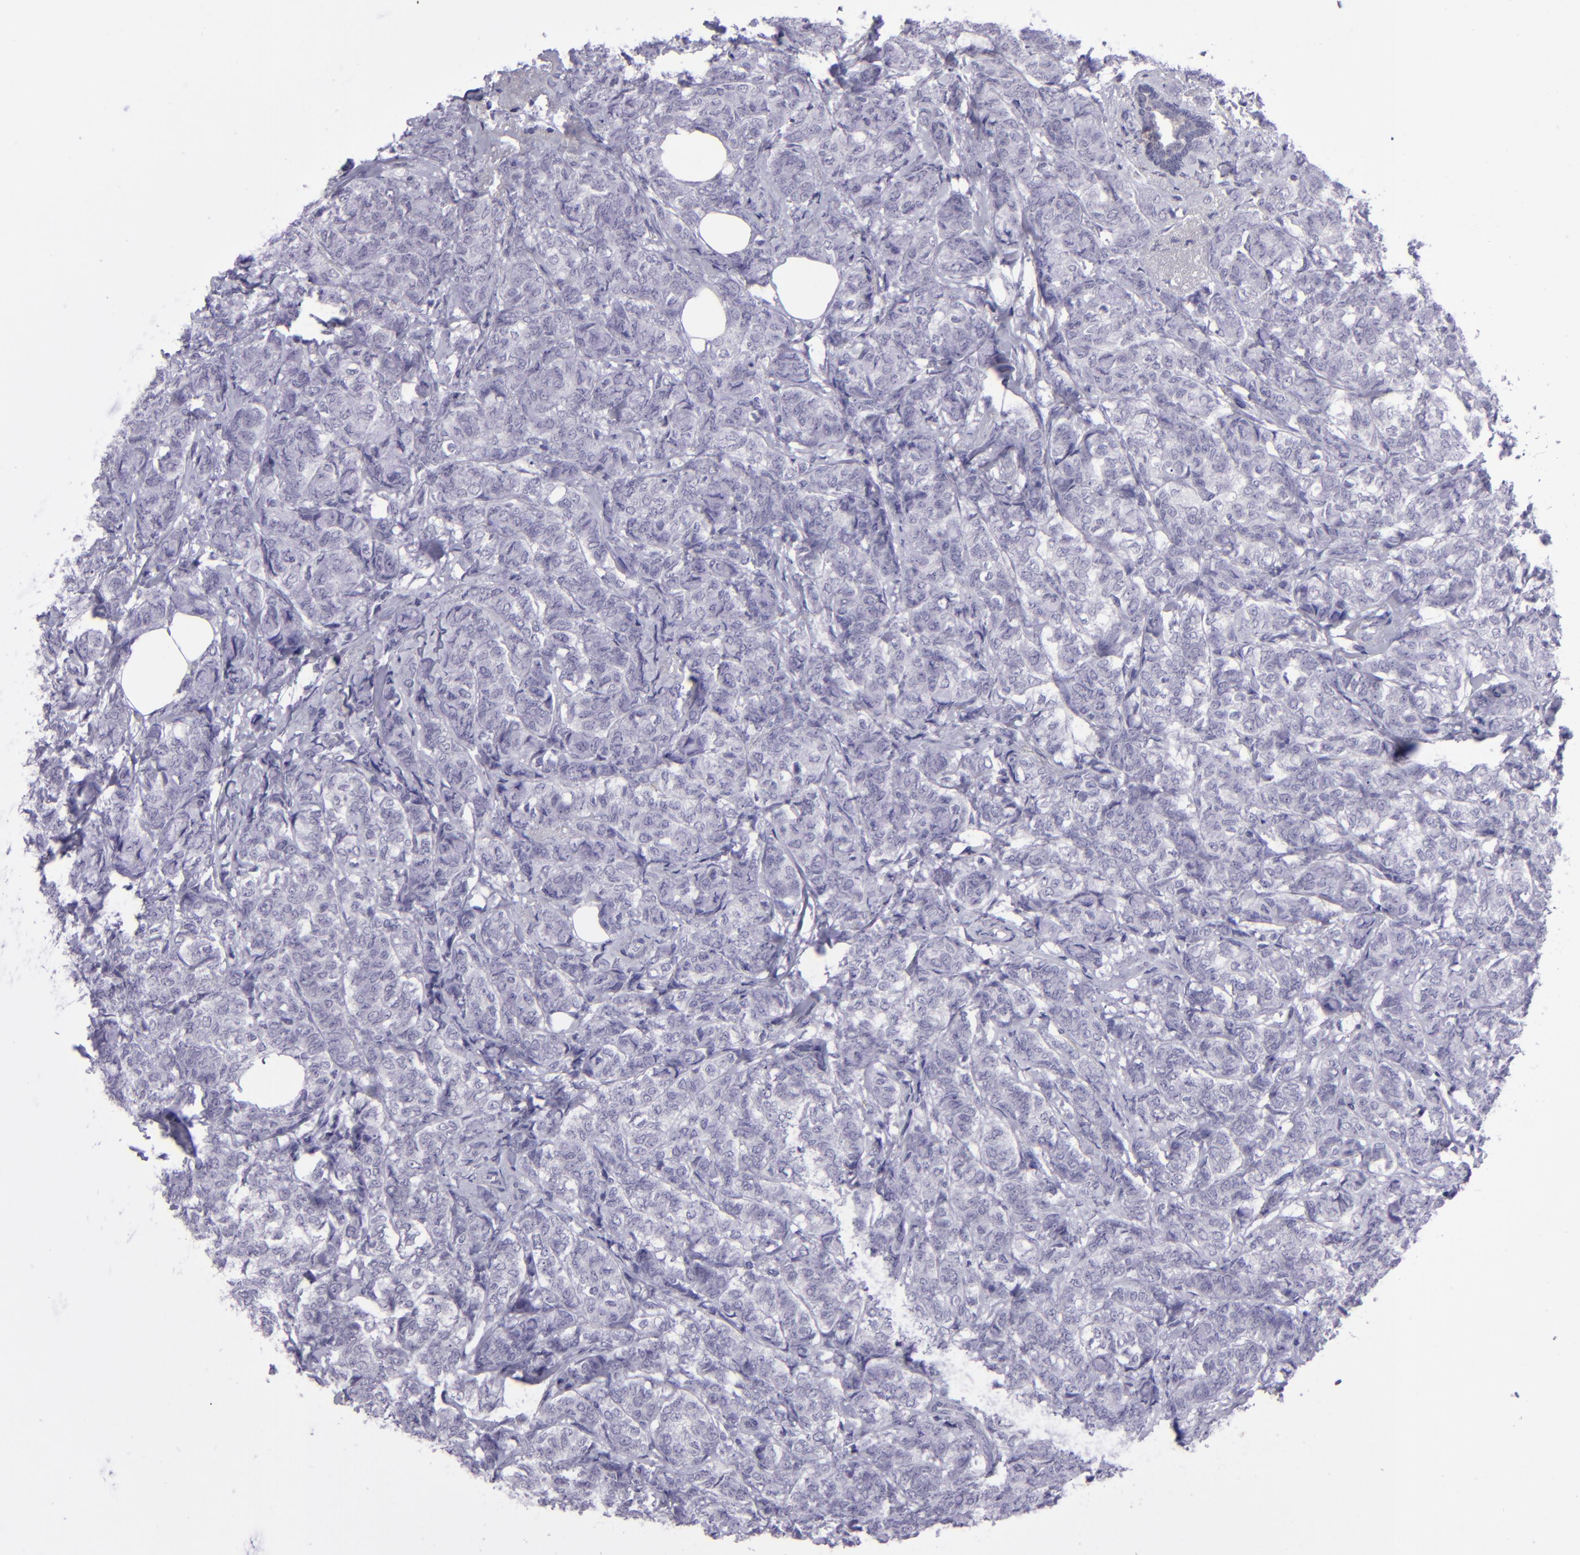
{"staining": {"intensity": "negative", "quantity": "none", "location": "none"}, "tissue": "breast cancer", "cell_type": "Tumor cells", "image_type": "cancer", "snomed": [{"axis": "morphology", "description": "Lobular carcinoma"}, {"axis": "topography", "description": "Breast"}], "caption": "Human lobular carcinoma (breast) stained for a protein using immunohistochemistry (IHC) reveals no positivity in tumor cells.", "gene": "POU2F2", "patient": {"sex": "female", "age": 60}}